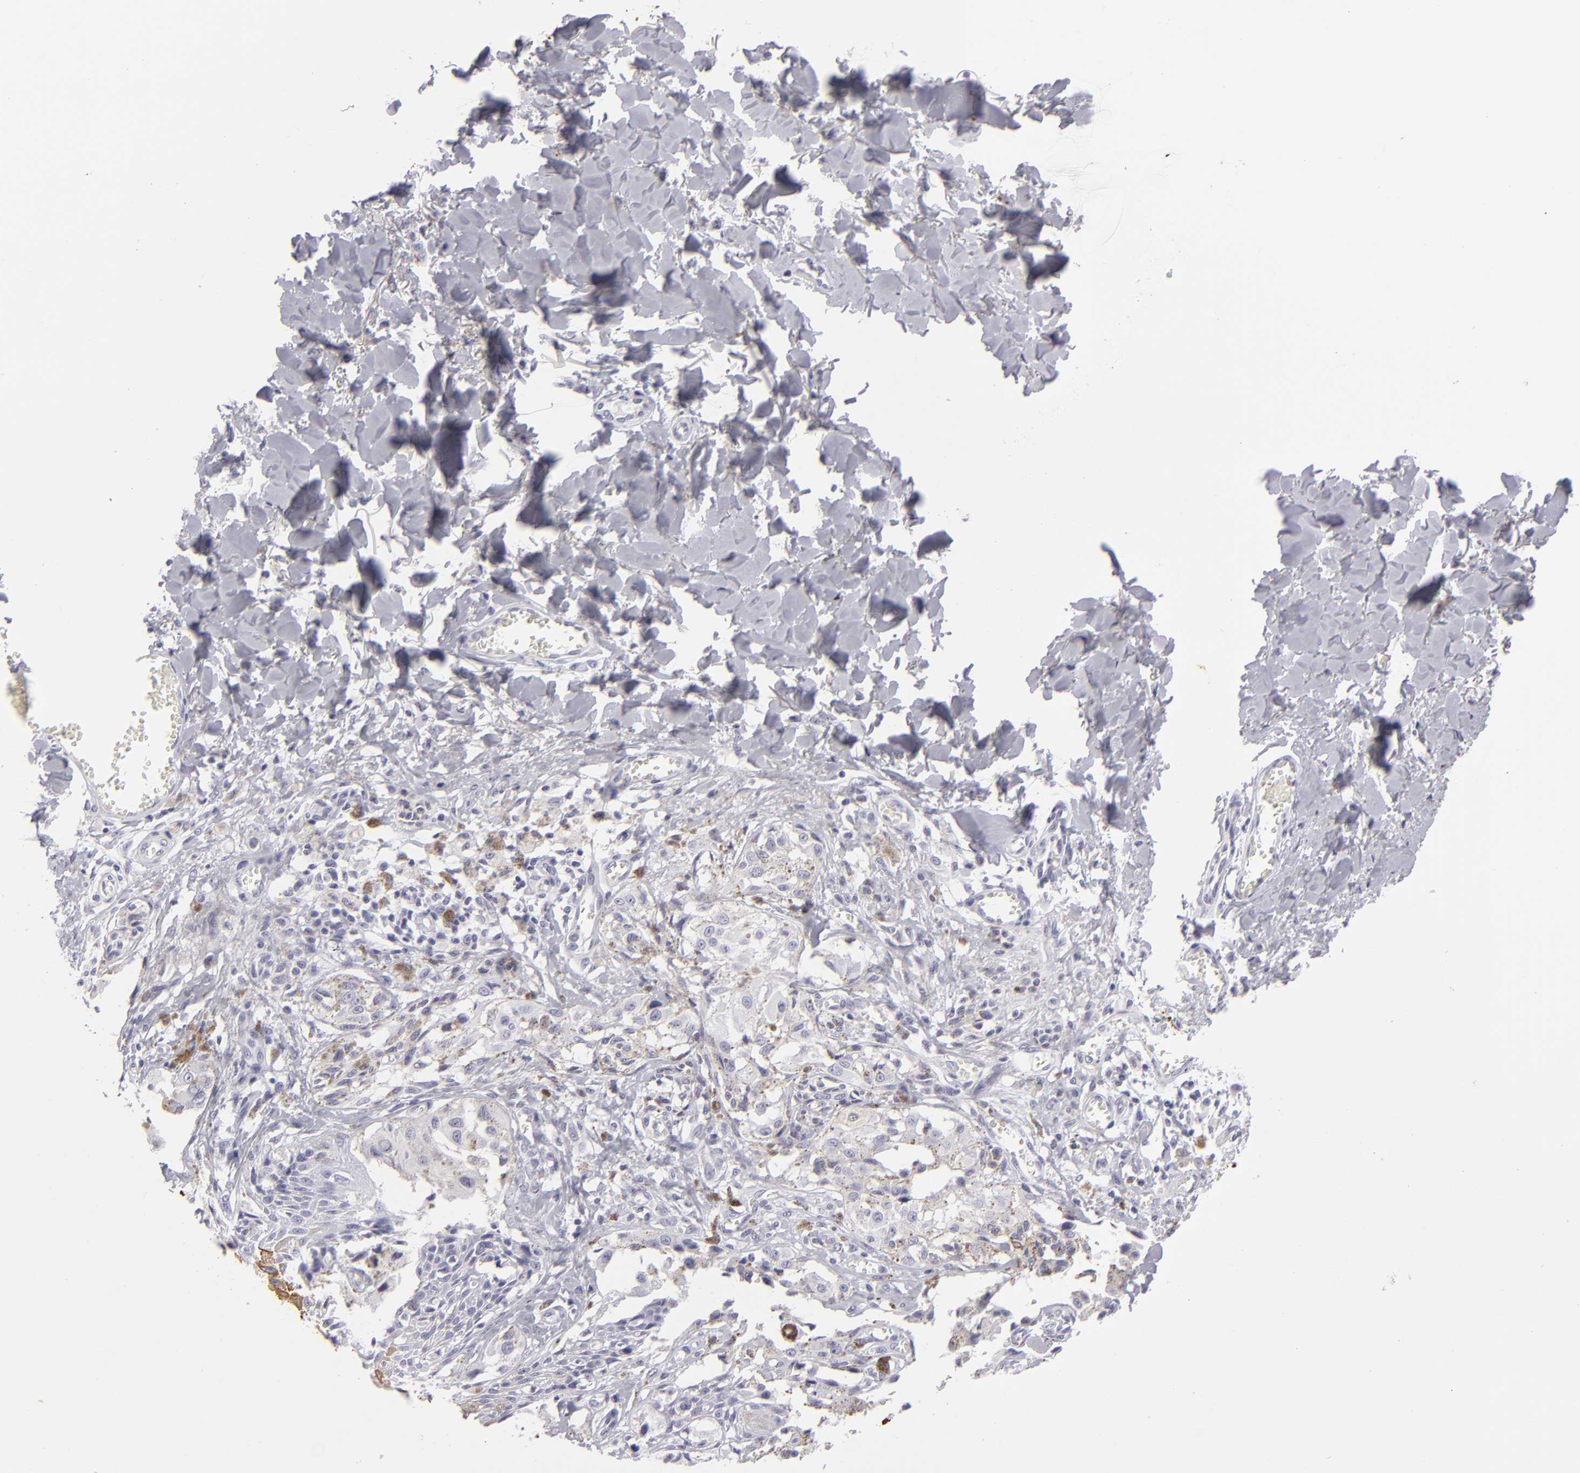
{"staining": {"intensity": "negative", "quantity": "none", "location": "none"}, "tissue": "melanoma", "cell_type": "Tumor cells", "image_type": "cancer", "snomed": [{"axis": "morphology", "description": "Malignant melanoma, NOS"}, {"axis": "topography", "description": "Skin"}], "caption": "An image of human melanoma is negative for staining in tumor cells.", "gene": "KRT1", "patient": {"sex": "female", "age": 82}}